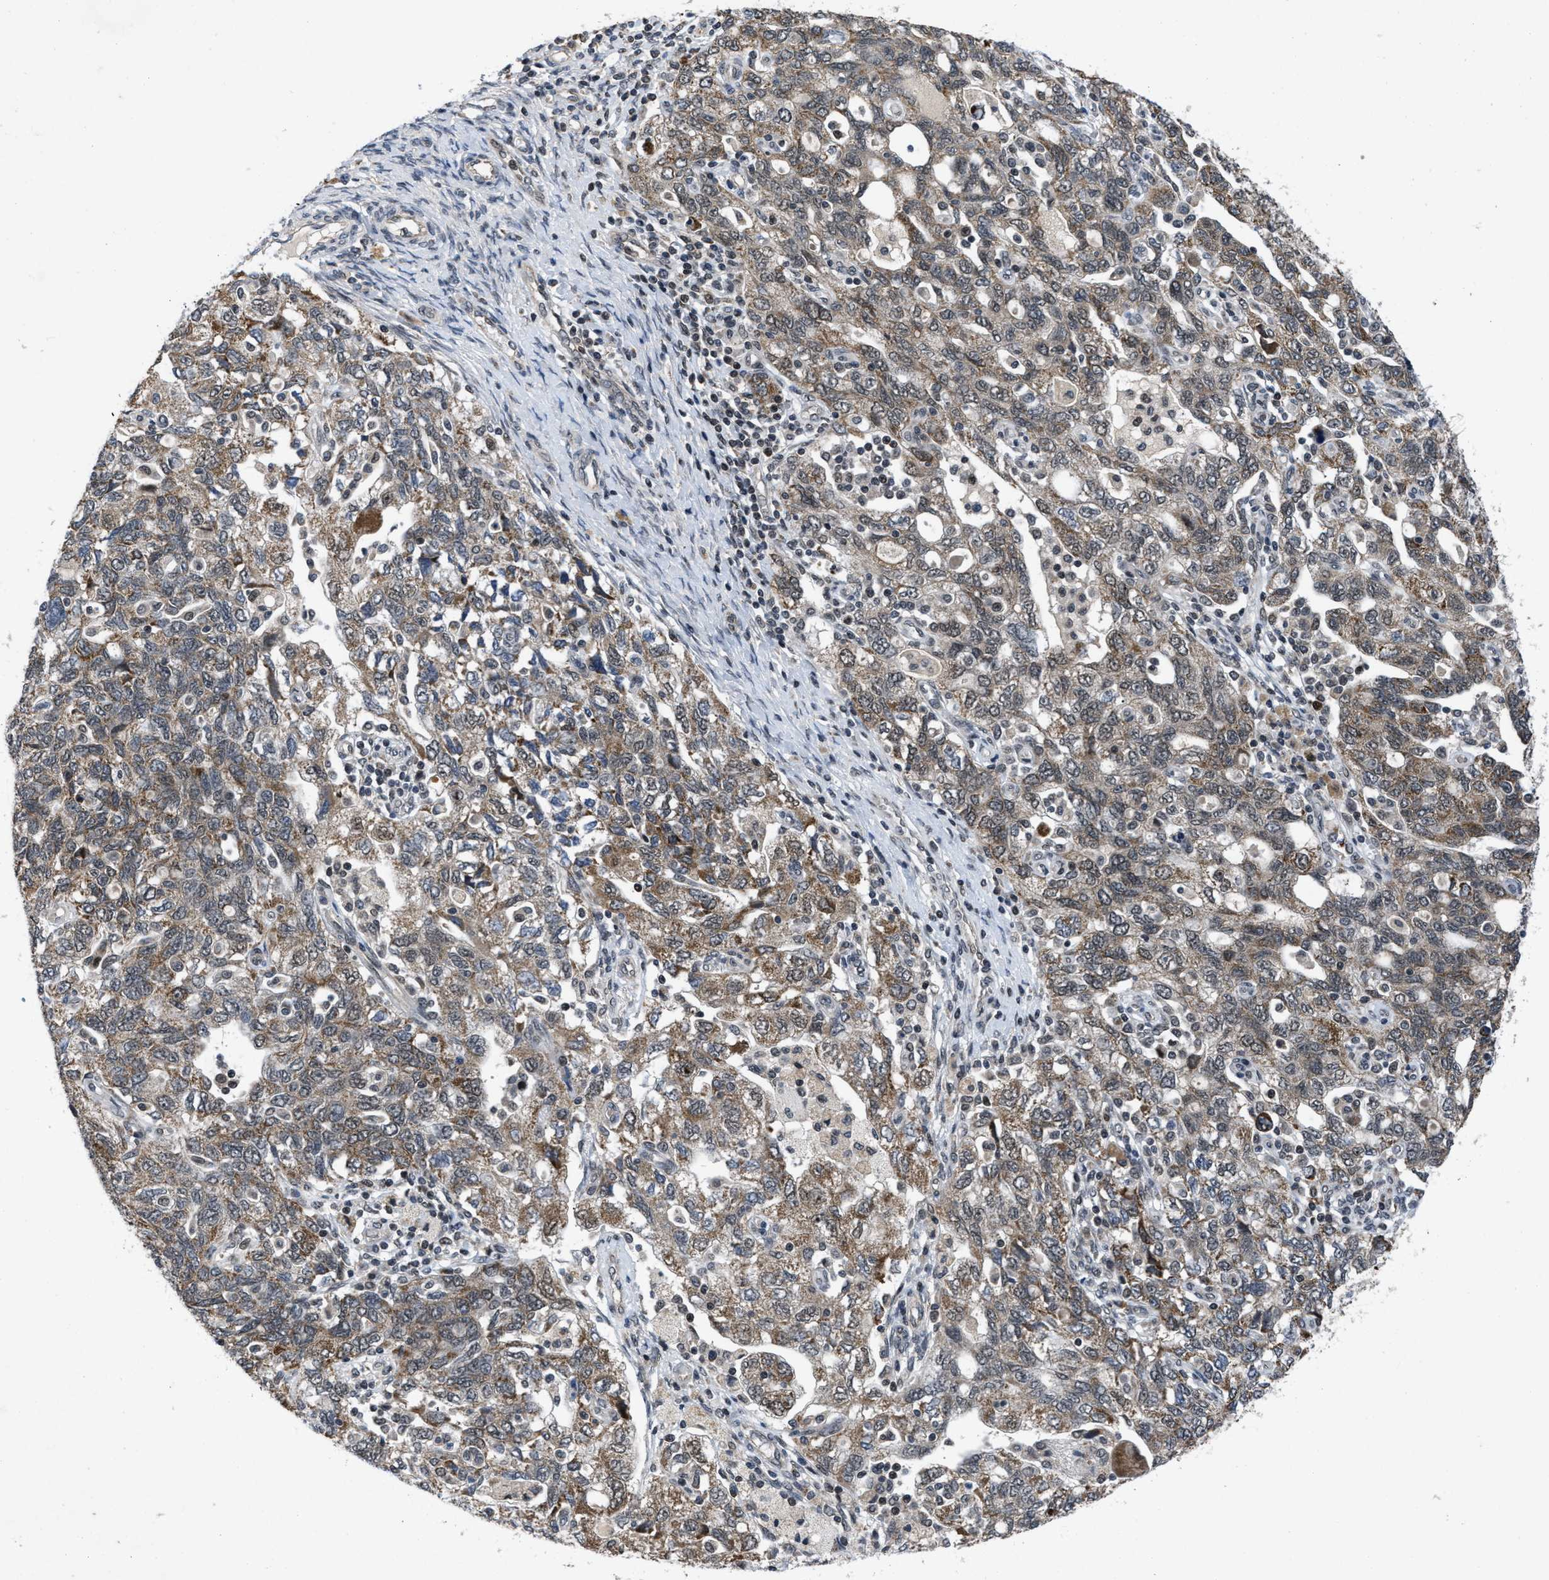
{"staining": {"intensity": "moderate", "quantity": "25%-75%", "location": "cytoplasmic/membranous"}, "tissue": "ovarian cancer", "cell_type": "Tumor cells", "image_type": "cancer", "snomed": [{"axis": "morphology", "description": "Carcinoma, NOS"}, {"axis": "morphology", "description": "Cystadenocarcinoma, serous, NOS"}, {"axis": "topography", "description": "Ovary"}], "caption": "Serous cystadenocarcinoma (ovarian) stained for a protein reveals moderate cytoplasmic/membranous positivity in tumor cells.", "gene": "ZNHIT1", "patient": {"sex": "female", "age": 69}}